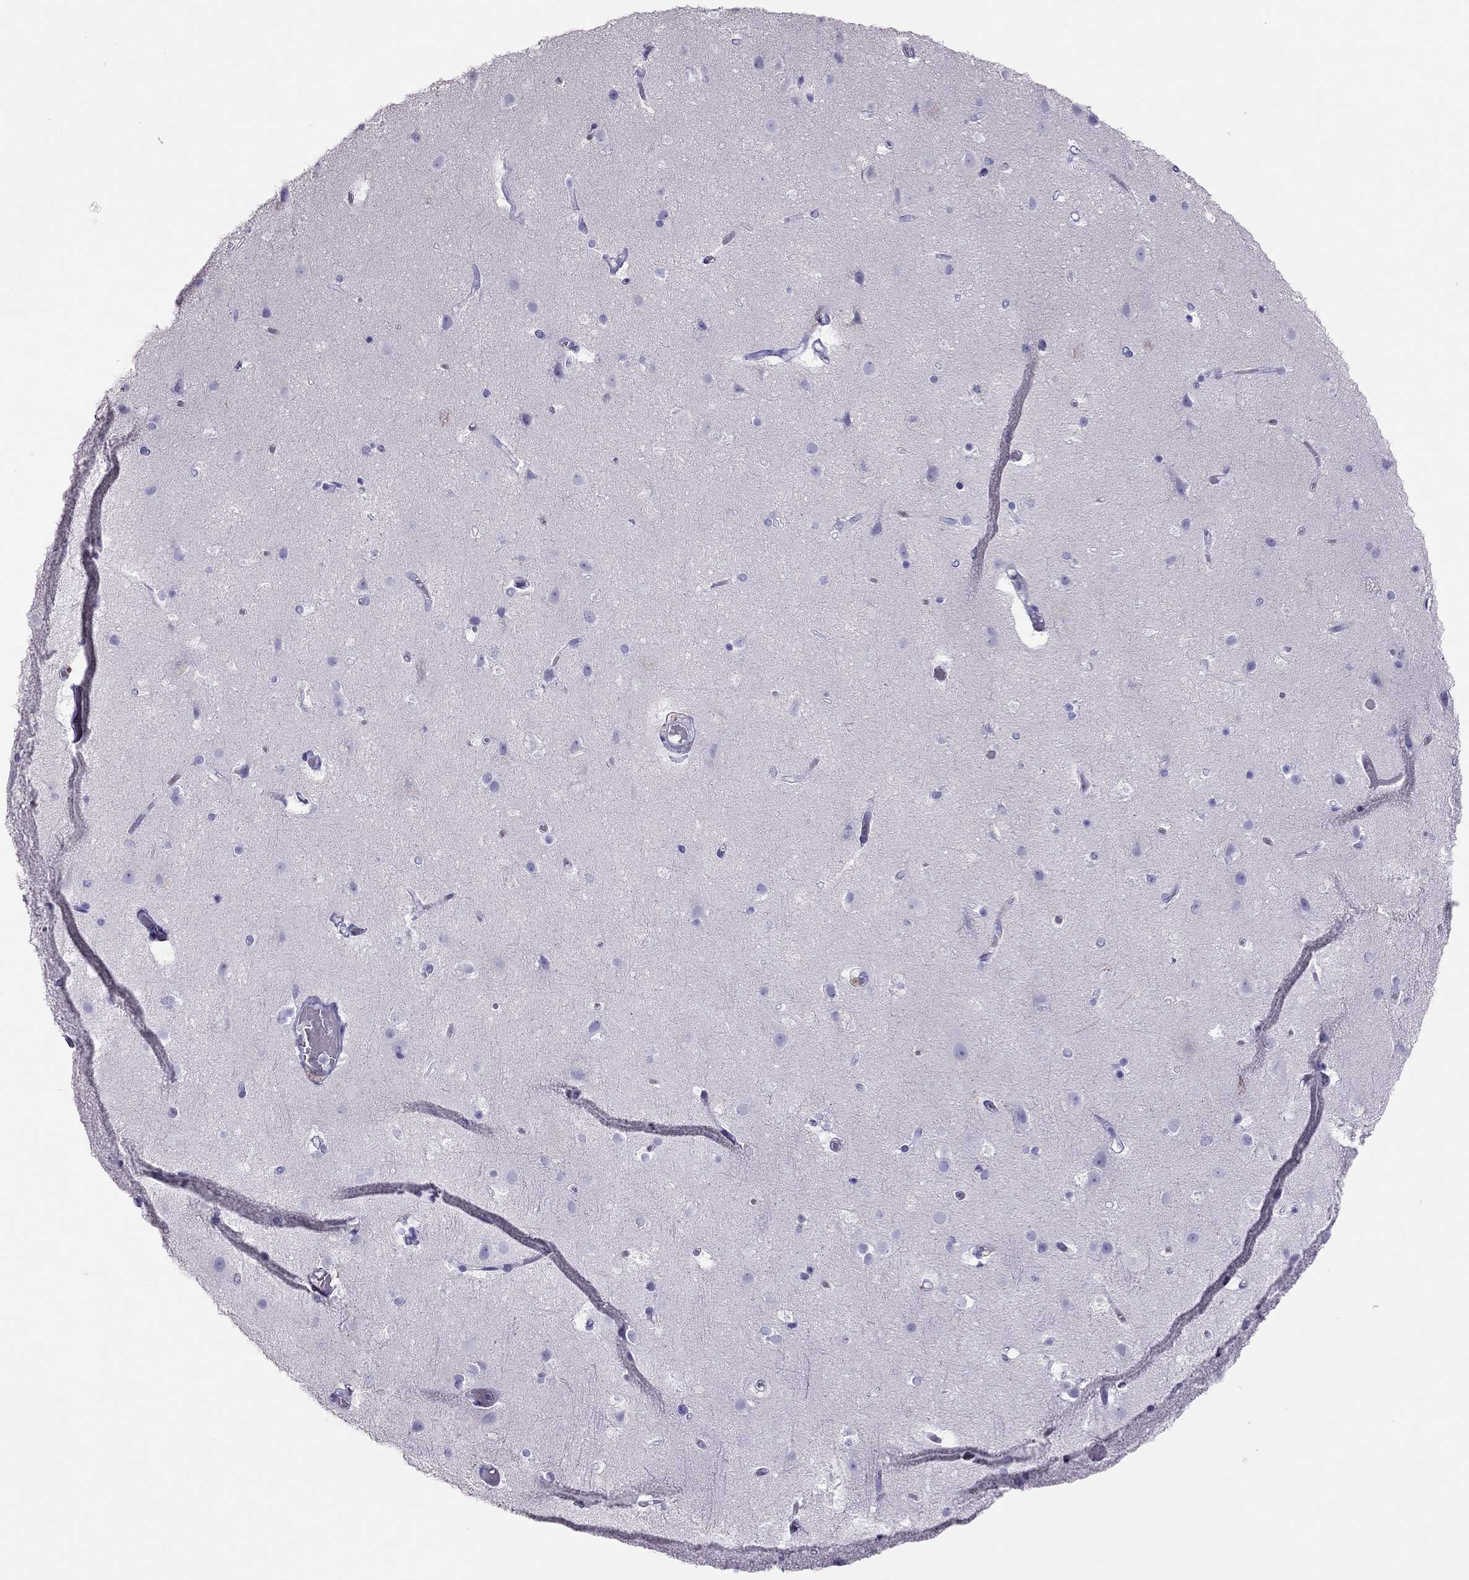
{"staining": {"intensity": "negative", "quantity": "none", "location": "none"}, "tissue": "cerebral cortex", "cell_type": "Endothelial cells", "image_type": "normal", "snomed": [{"axis": "morphology", "description": "Normal tissue, NOS"}, {"axis": "topography", "description": "Cerebral cortex"}], "caption": "This is a photomicrograph of IHC staining of unremarkable cerebral cortex, which shows no expression in endothelial cells. (Brightfield microscopy of DAB immunohistochemistry at high magnification).", "gene": "TSHB", "patient": {"sex": "female", "age": 52}}